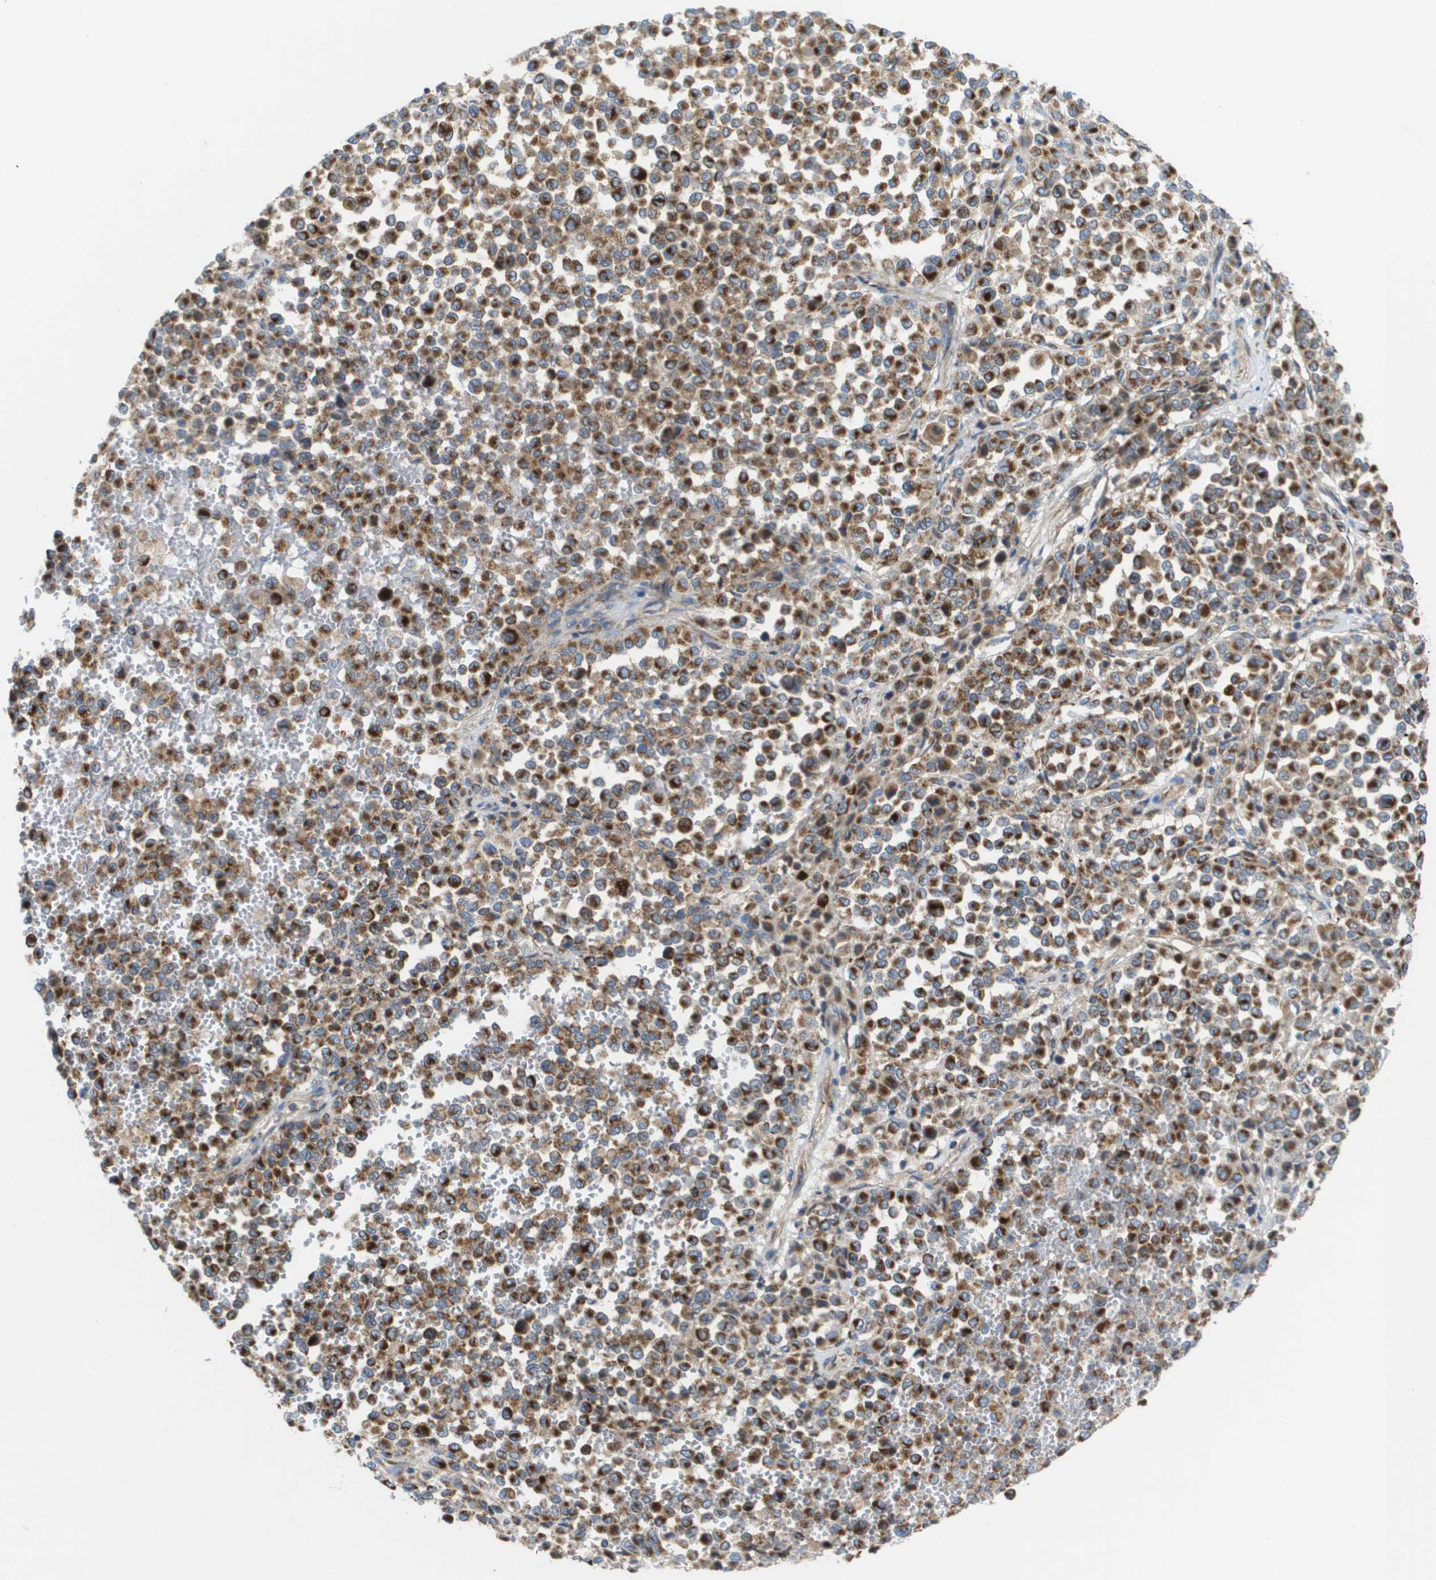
{"staining": {"intensity": "strong", "quantity": ">75%", "location": "cytoplasmic/membranous"}, "tissue": "melanoma", "cell_type": "Tumor cells", "image_type": "cancer", "snomed": [{"axis": "morphology", "description": "Malignant melanoma, Metastatic site"}, {"axis": "topography", "description": "Pancreas"}], "caption": "An immunohistochemistry image of neoplastic tissue is shown. Protein staining in brown highlights strong cytoplasmic/membranous positivity in malignant melanoma (metastatic site) within tumor cells.", "gene": "FIS1", "patient": {"sex": "female", "age": 30}}